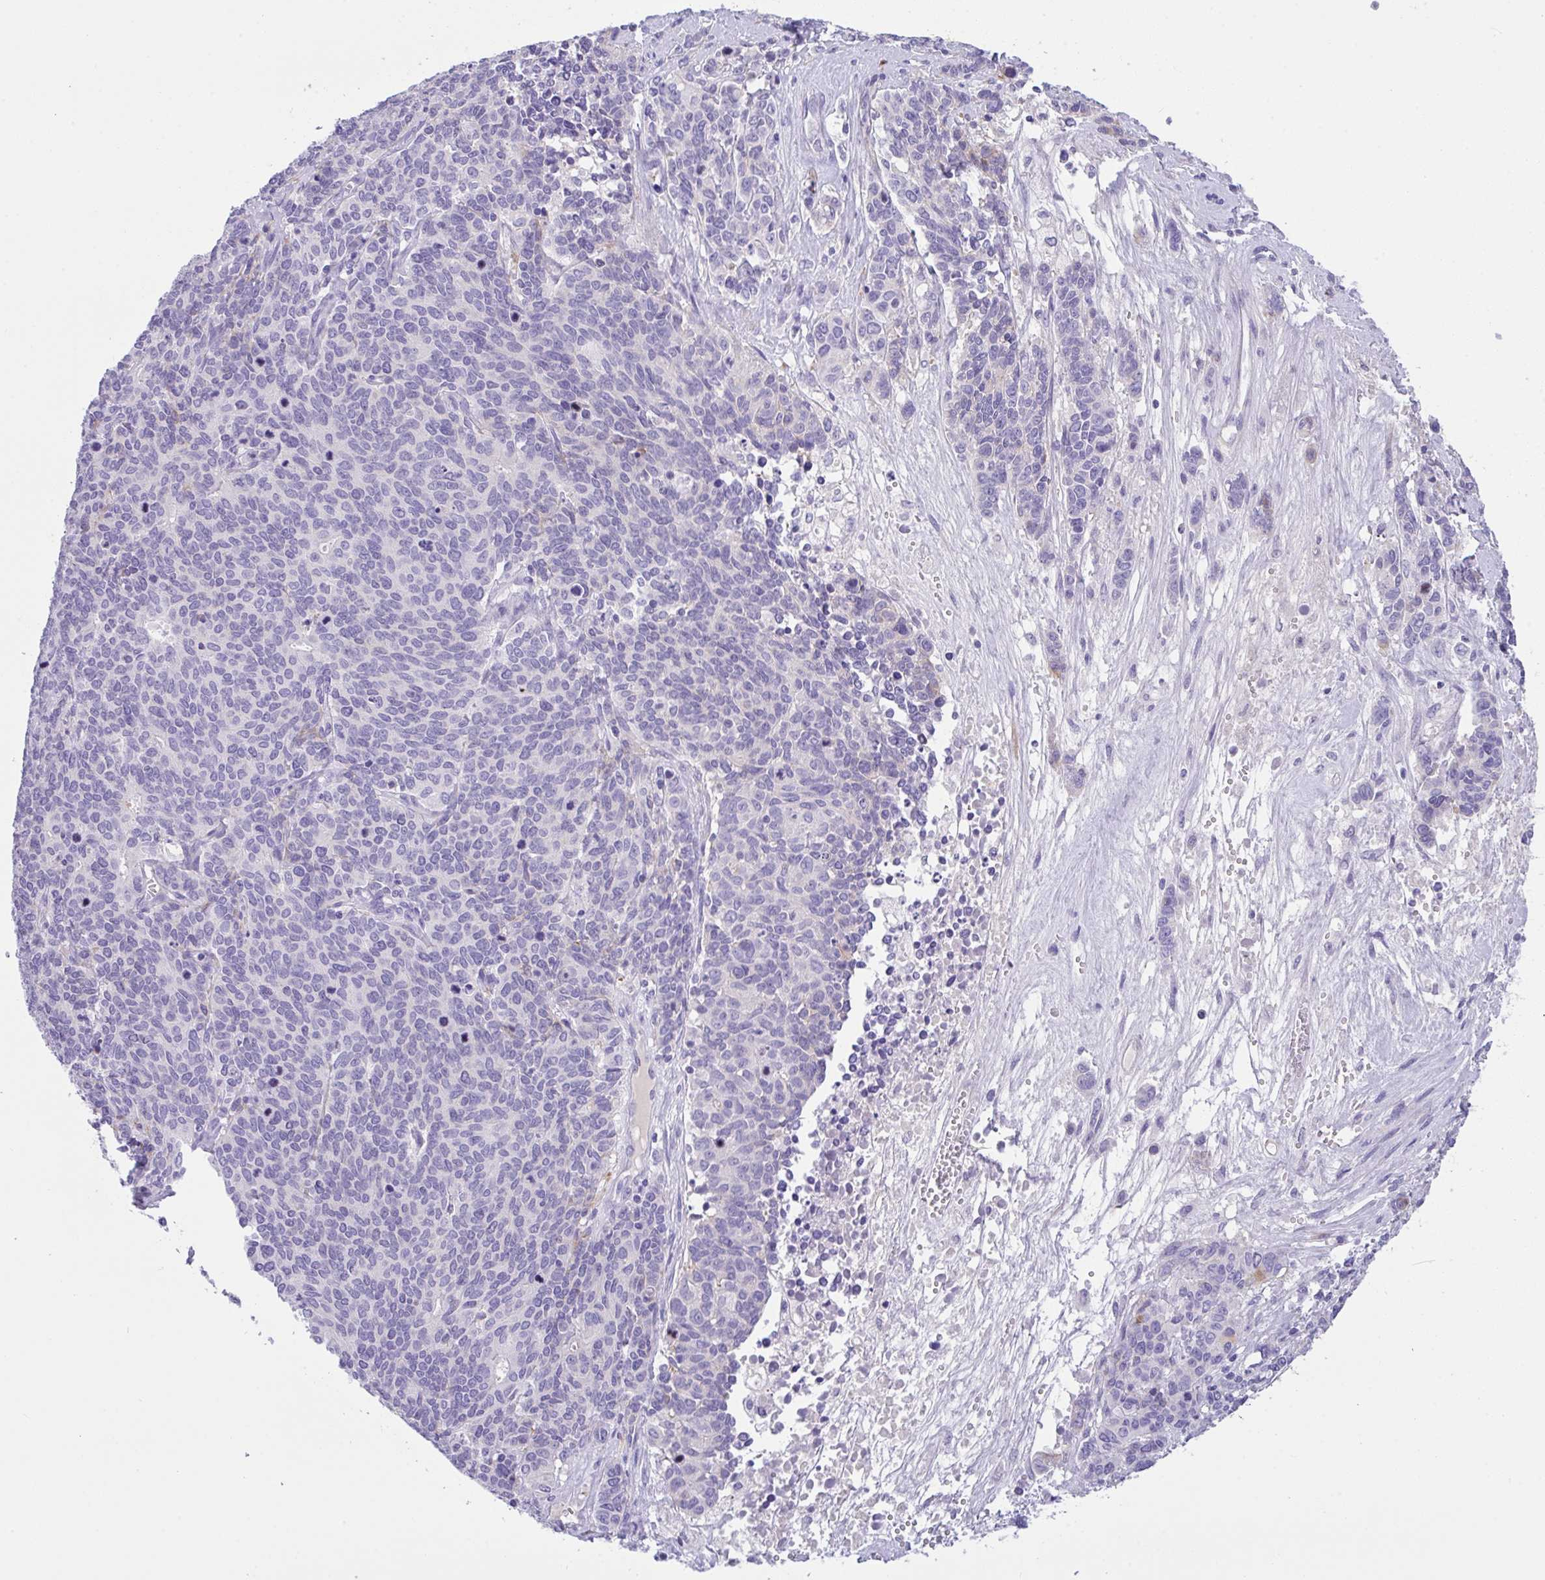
{"staining": {"intensity": "negative", "quantity": "none", "location": "none"}, "tissue": "cervical cancer", "cell_type": "Tumor cells", "image_type": "cancer", "snomed": [{"axis": "morphology", "description": "Squamous cell carcinoma, NOS"}, {"axis": "topography", "description": "Cervix"}], "caption": "Immunohistochemical staining of human cervical squamous cell carcinoma displays no significant positivity in tumor cells. (Brightfield microscopy of DAB immunohistochemistry (IHC) at high magnification).", "gene": "FBXL20", "patient": {"sex": "female", "age": 60}}